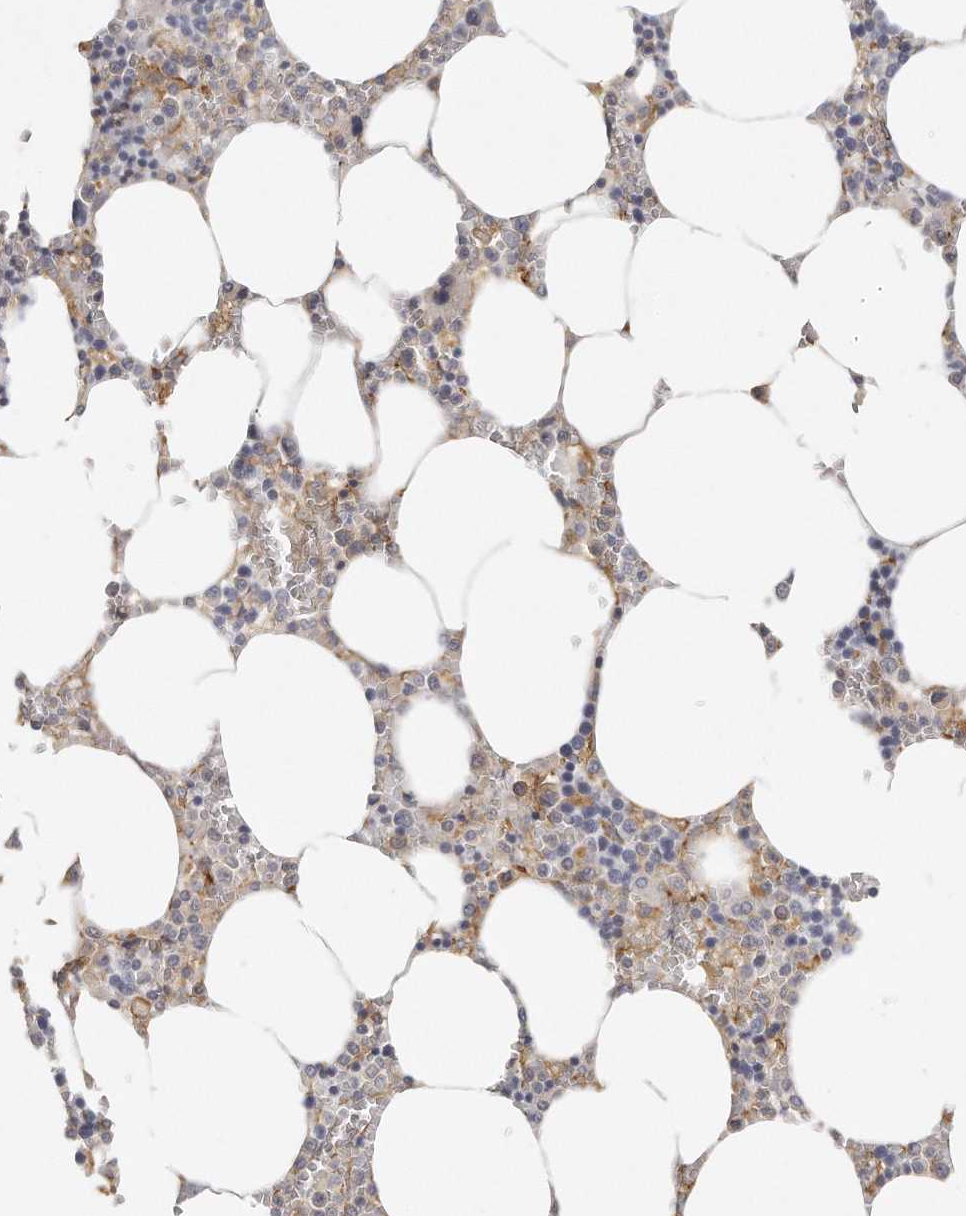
{"staining": {"intensity": "weak", "quantity": "<25%", "location": "cytoplasmic/membranous"}, "tissue": "bone marrow", "cell_type": "Hematopoietic cells", "image_type": "normal", "snomed": [{"axis": "morphology", "description": "Normal tissue, NOS"}, {"axis": "topography", "description": "Bone marrow"}], "caption": "There is no significant expression in hematopoietic cells of bone marrow. The staining is performed using DAB (3,3'-diaminobenzidine) brown chromogen with nuclei counter-stained in using hematoxylin.", "gene": "MTERF4", "patient": {"sex": "male", "age": 70}}